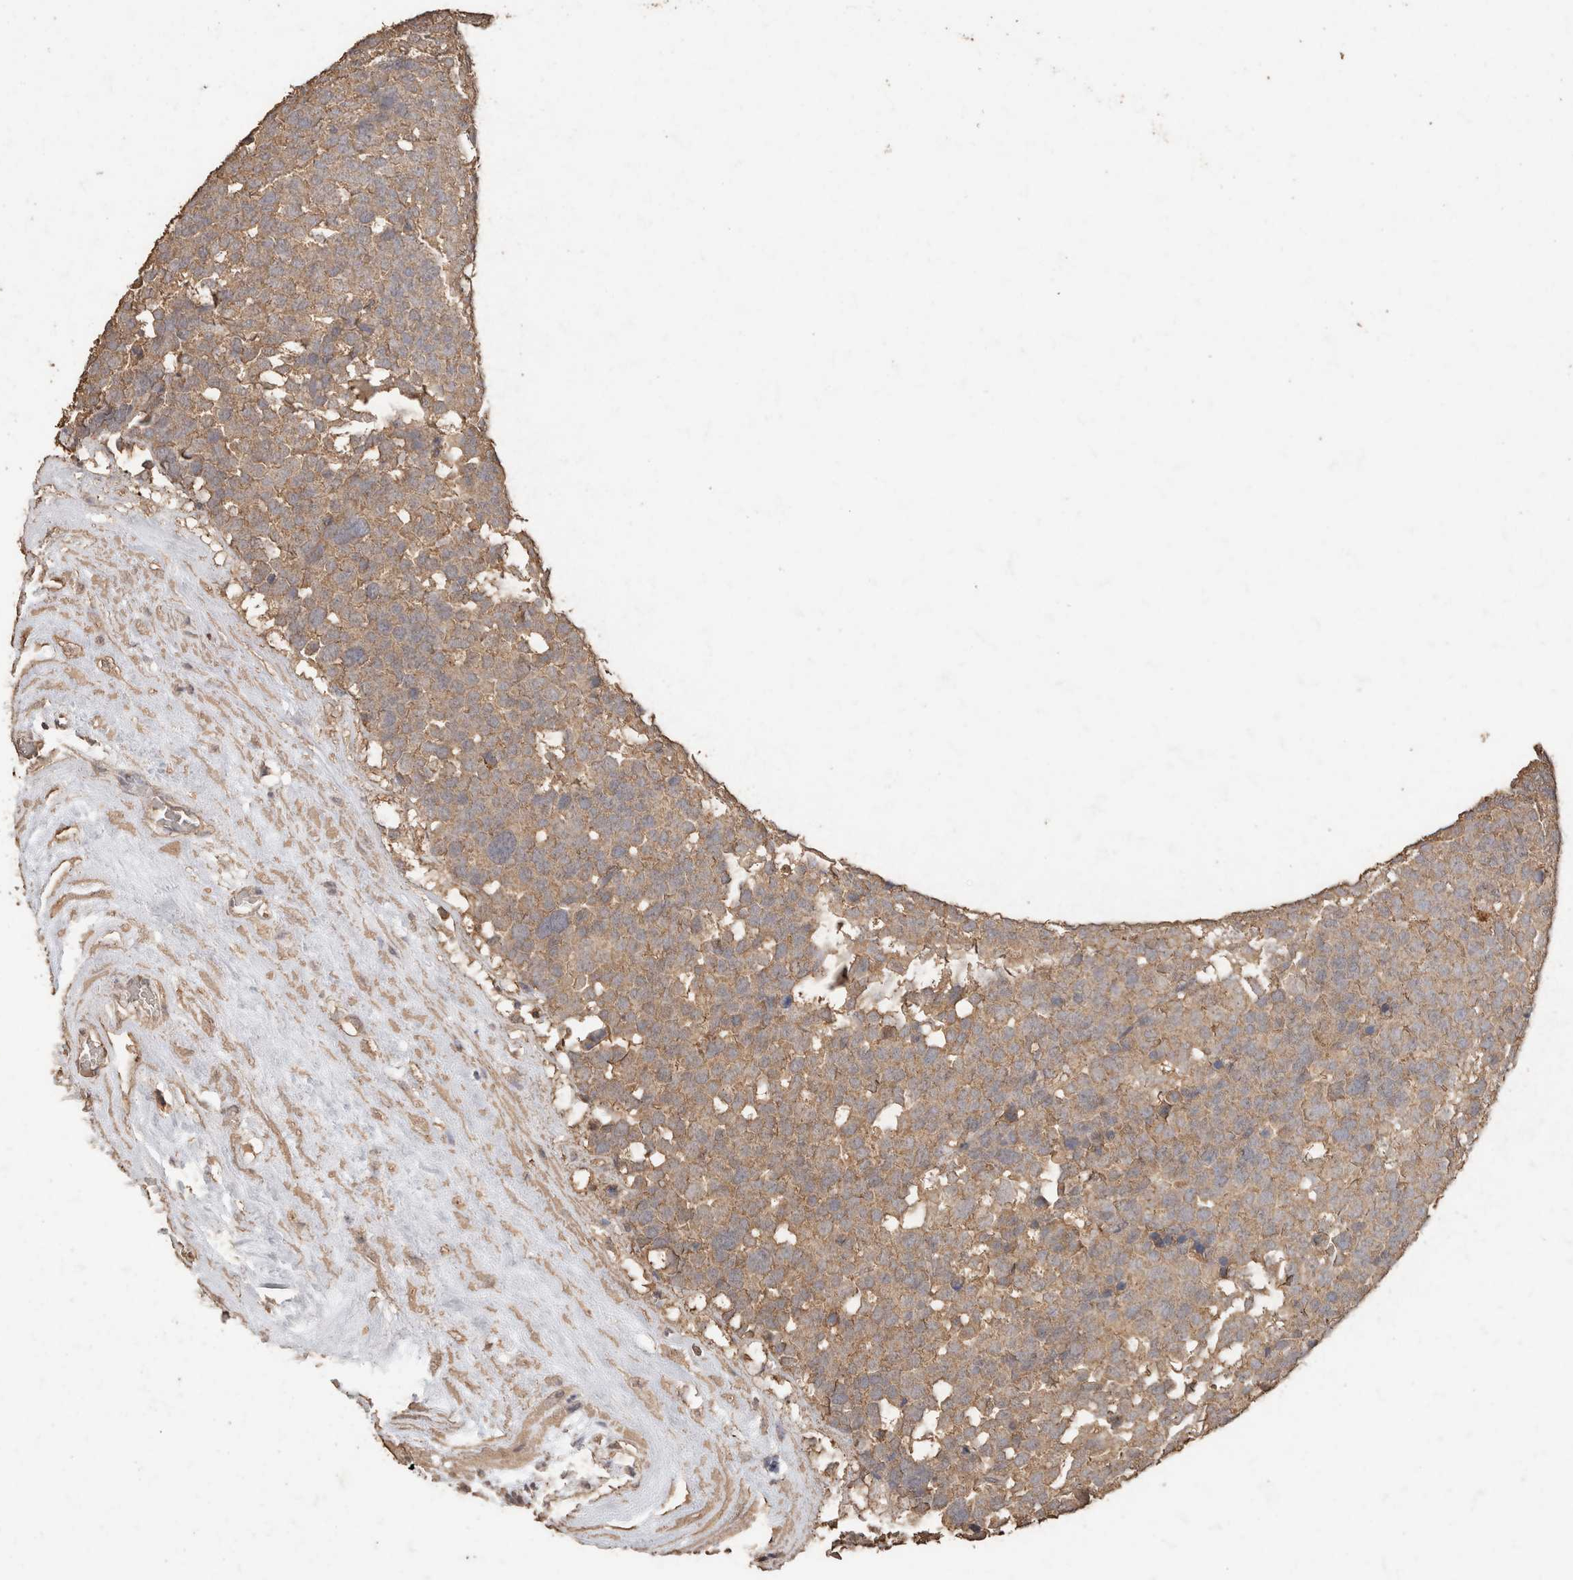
{"staining": {"intensity": "weak", "quantity": ">75%", "location": "cytoplasmic/membranous"}, "tissue": "testis cancer", "cell_type": "Tumor cells", "image_type": "cancer", "snomed": [{"axis": "morphology", "description": "Seminoma, NOS"}, {"axis": "topography", "description": "Testis"}], "caption": "Testis cancer stained for a protein (brown) displays weak cytoplasmic/membranous positive staining in about >75% of tumor cells.", "gene": "CX3CL1", "patient": {"sex": "male", "age": 71}}